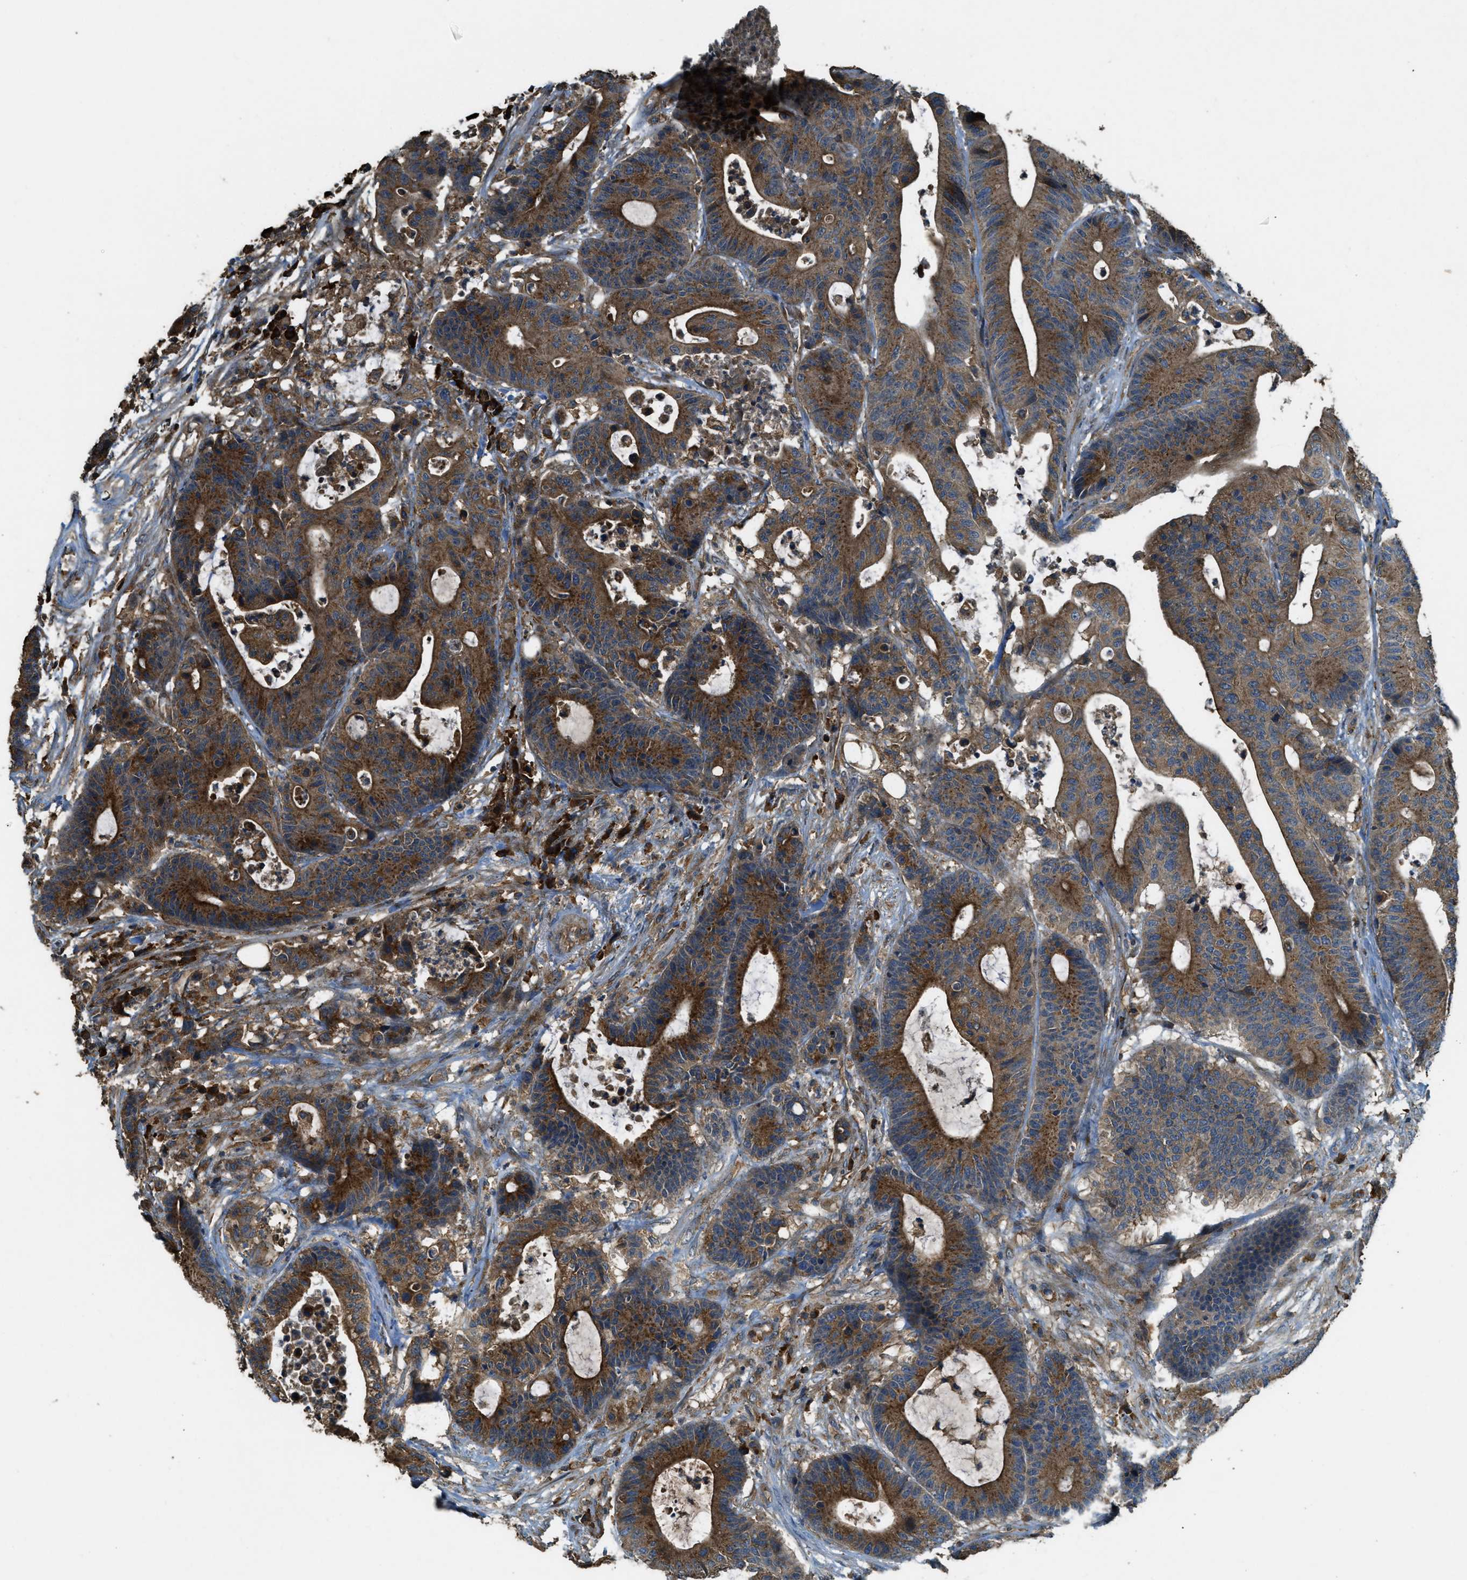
{"staining": {"intensity": "strong", "quantity": ">75%", "location": "cytoplasmic/membranous"}, "tissue": "colorectal cancer", "cell_type": "Tumor cells", "image_type": "cancer", "snomed": [{"axis": "morphology", "description": "Adenocarcinoma, NOS"}, {"axis": "topography", "description": "Colon"}], "caption": "Protein staining reveals strong cytoplasmic/membranous expression in about >75% of tumor cells in colorectal adenocarcinoma.", "gene": "MAP3K8", "patient": {"sex": "female", "age": 84}}